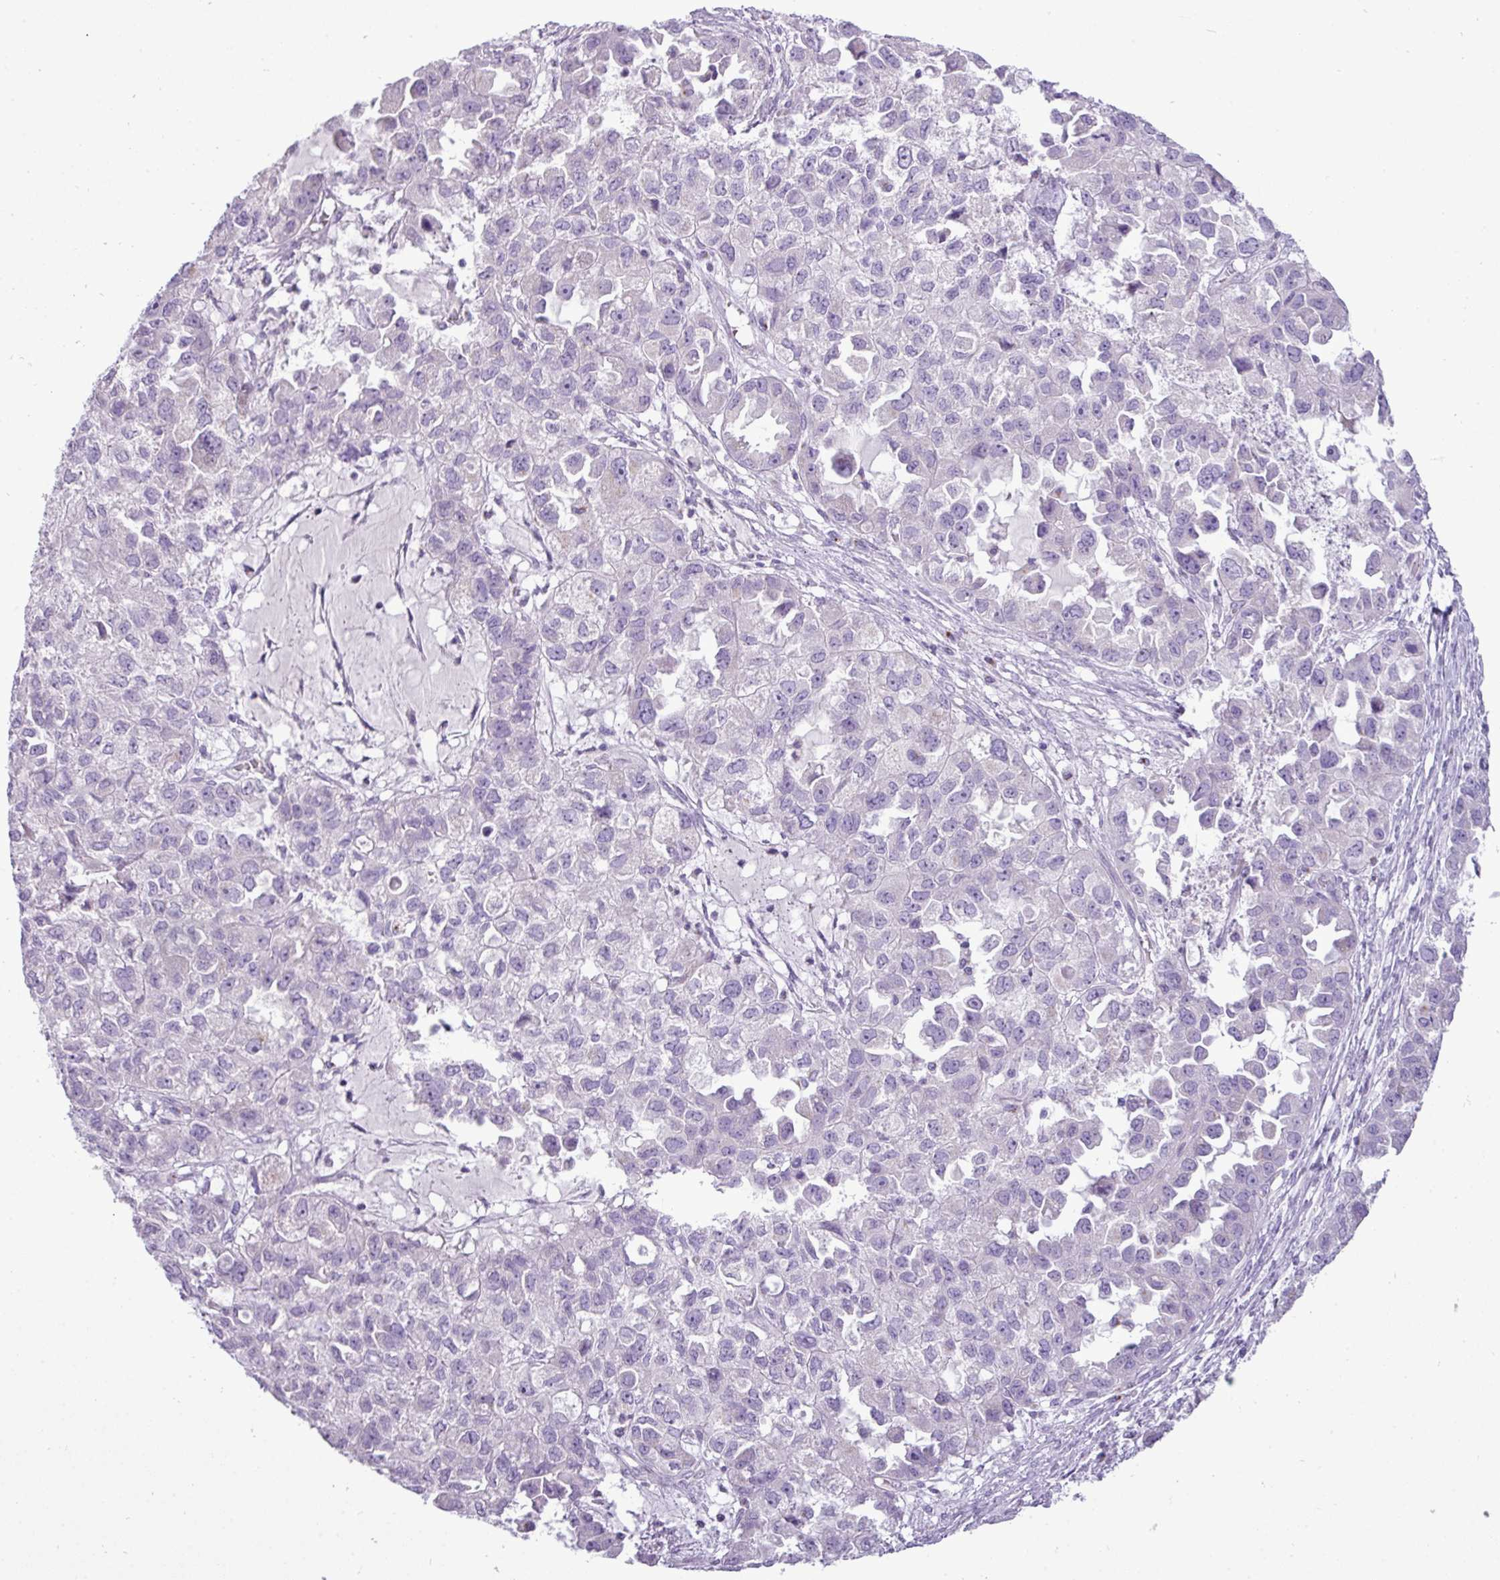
{"staining": {"intensity": "negative", "quantity": "none", "location": "none"}, "tissue": "ovarian cancer", "cell_type": "Tumor cells", "image_type": "cancer", "snomed": [{"axis": "morphology", "description": "Cystadenocarcinoma, serous, NOS"}, {"axis": "topography", "description": "Ovary"}], "caption": "An immunohistochemistry micrograph of ovarian serous cystadenocarcinoma is shown. There is no staining in tumor cells of ovarian serous cystadenocarcinoma.", "gene": "FAM43A", "patient": {"sex": "female", "age": 84}}